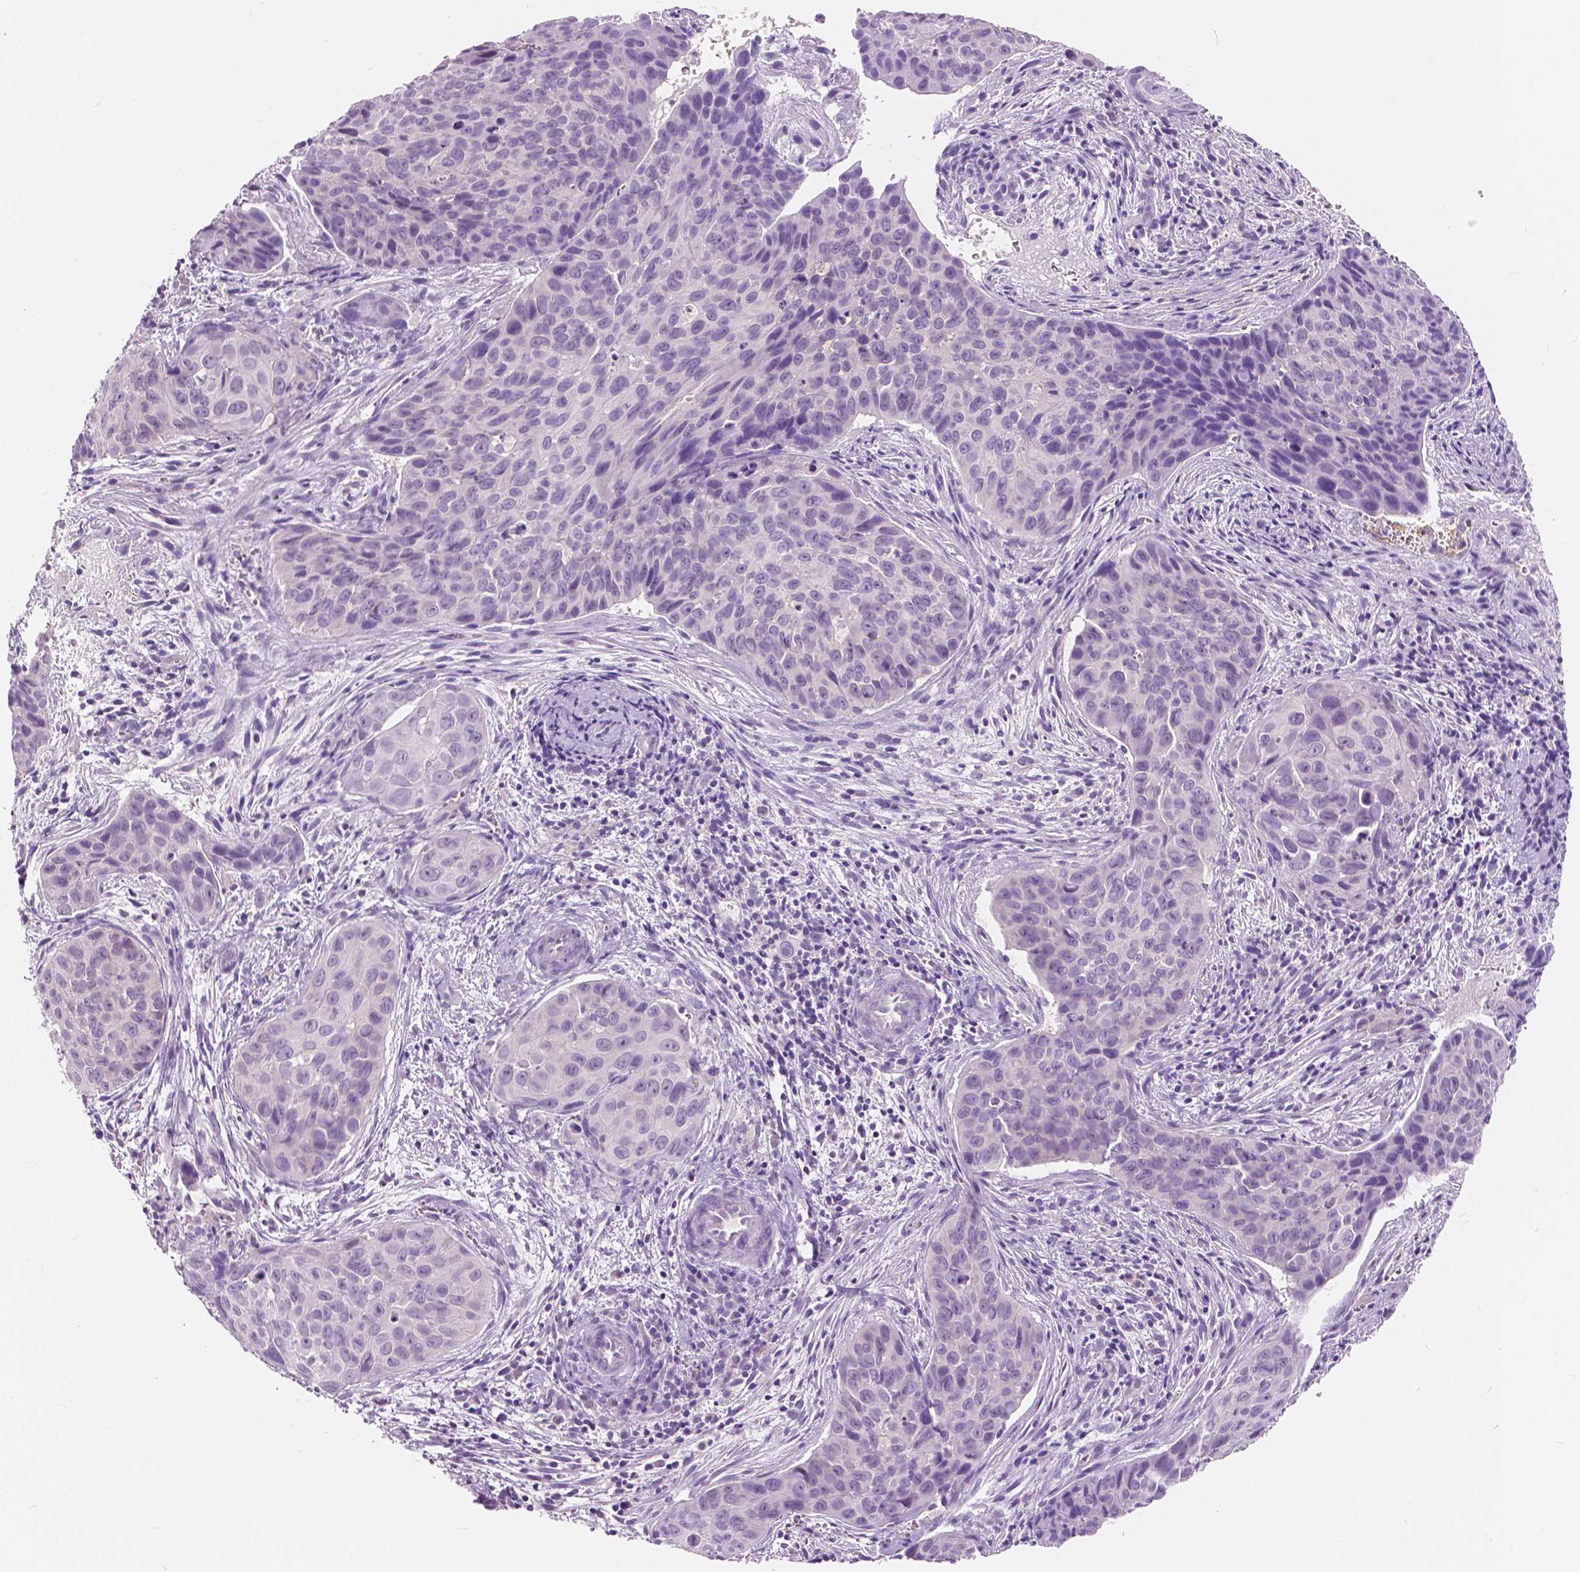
{"staining": {"intensity": "negative", "quantity": "none", "location": "none"}, "tissue": "cervical cancer", "cell_type": "Tumor cells", "image_type": "cancer", "snomed": [{"axis": "morphology", "description": "Squamous cell carcinoma, NOS"}, {"axis": "topography", "description": "Cervix"}], "caption": "The histopathology image shows no staining of tumor cells in cervical cancer (squamous cell carcinoma).", "gene": "TKFC", "patient": {"sex": "female", "age": 35}}